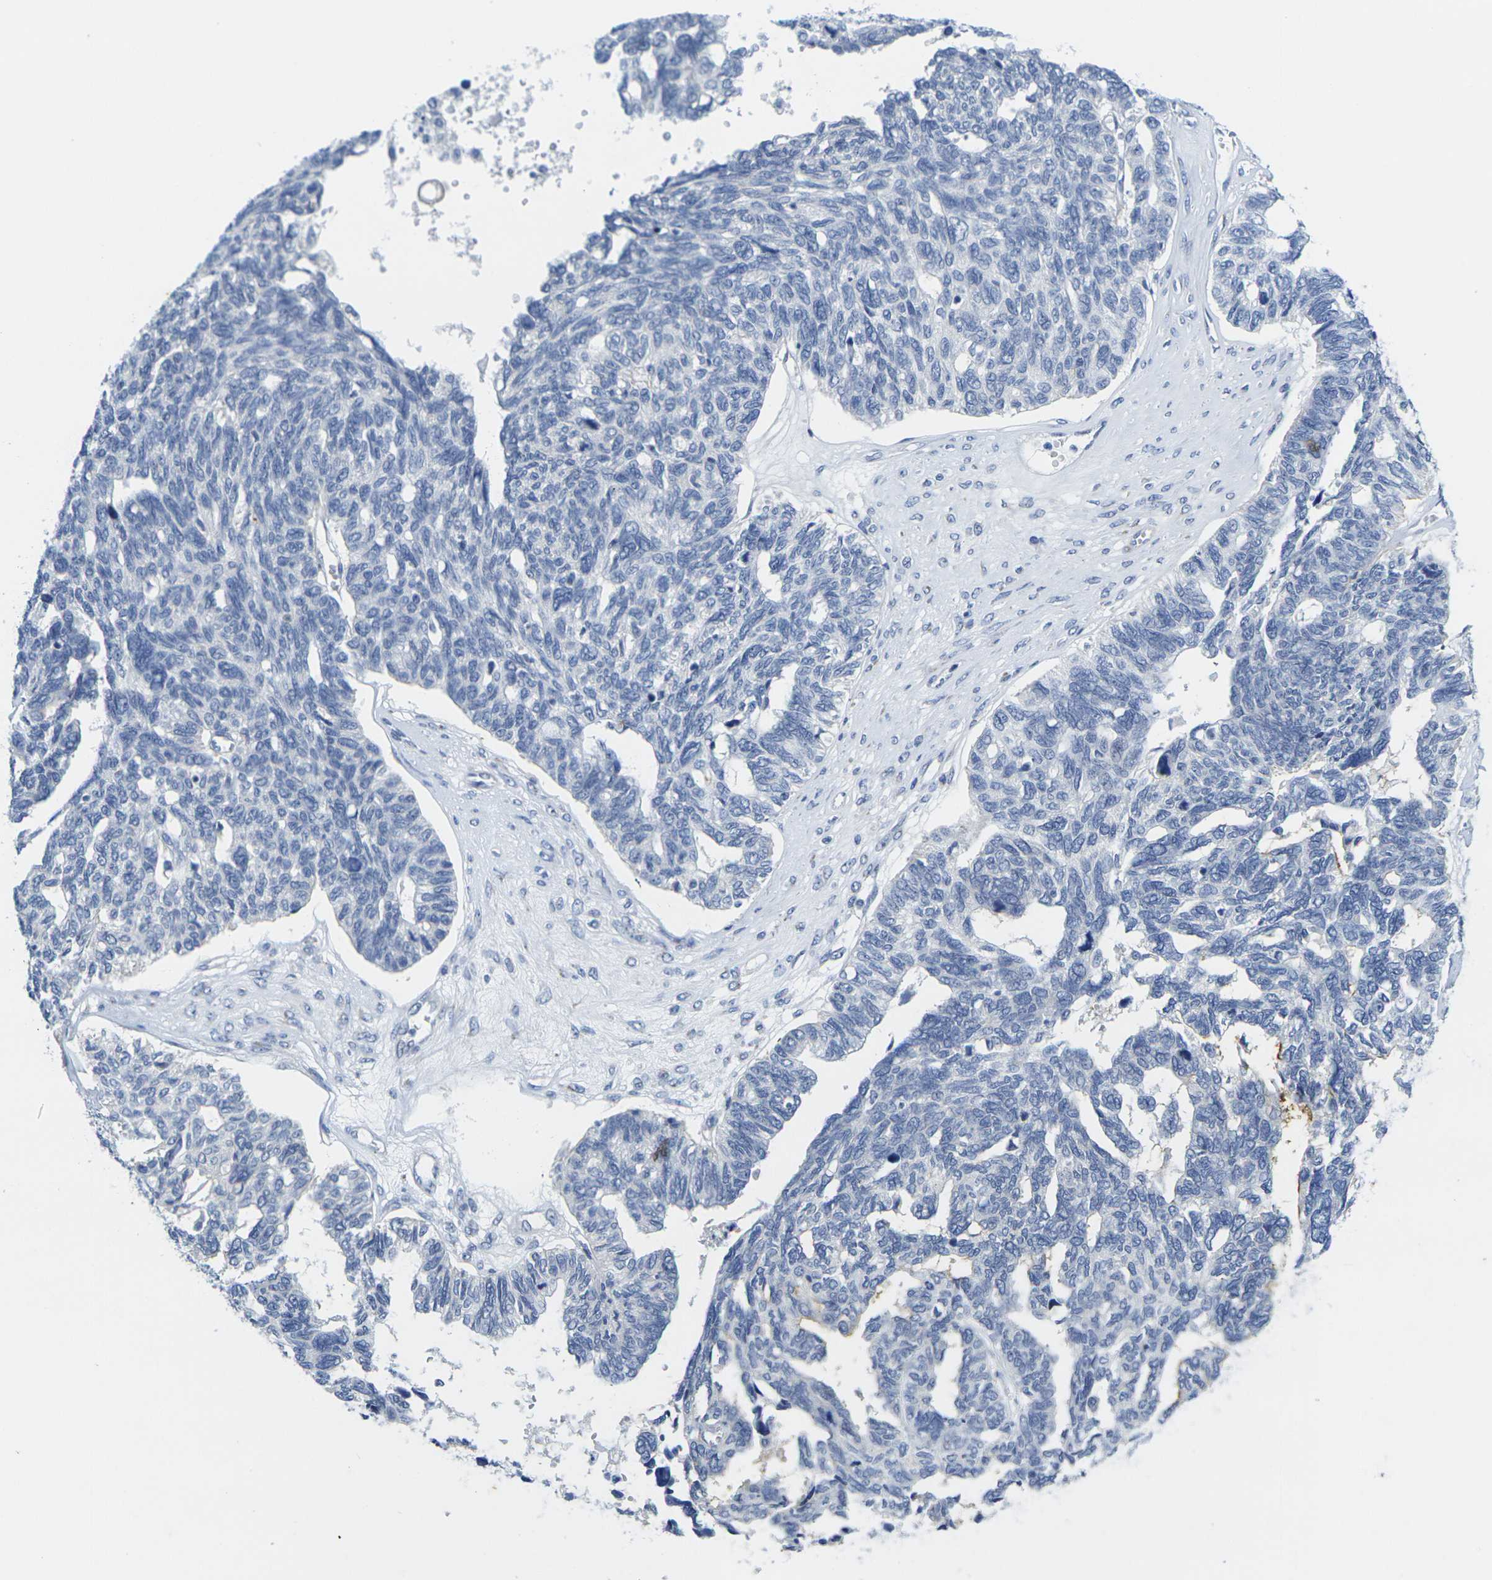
{"staining": {"intensity": "negative", "quantity": "none", "location": "none"}, "tissue": "ovarian cancer", "cell_type": "Tumor cells", "image_type": "cancer", "snomed": [{"axis": "morphology", "description": "Cystadenocarcinoma, serous, NOS"}, {"axis": "topography", "description": "Ovary"}], "caption": "Tumor cells are negative for protein expression in human serous cystadenocarcinoma (ovarian).", "gene": "CRK", "patient": {"sex": "female", "age": 79}}